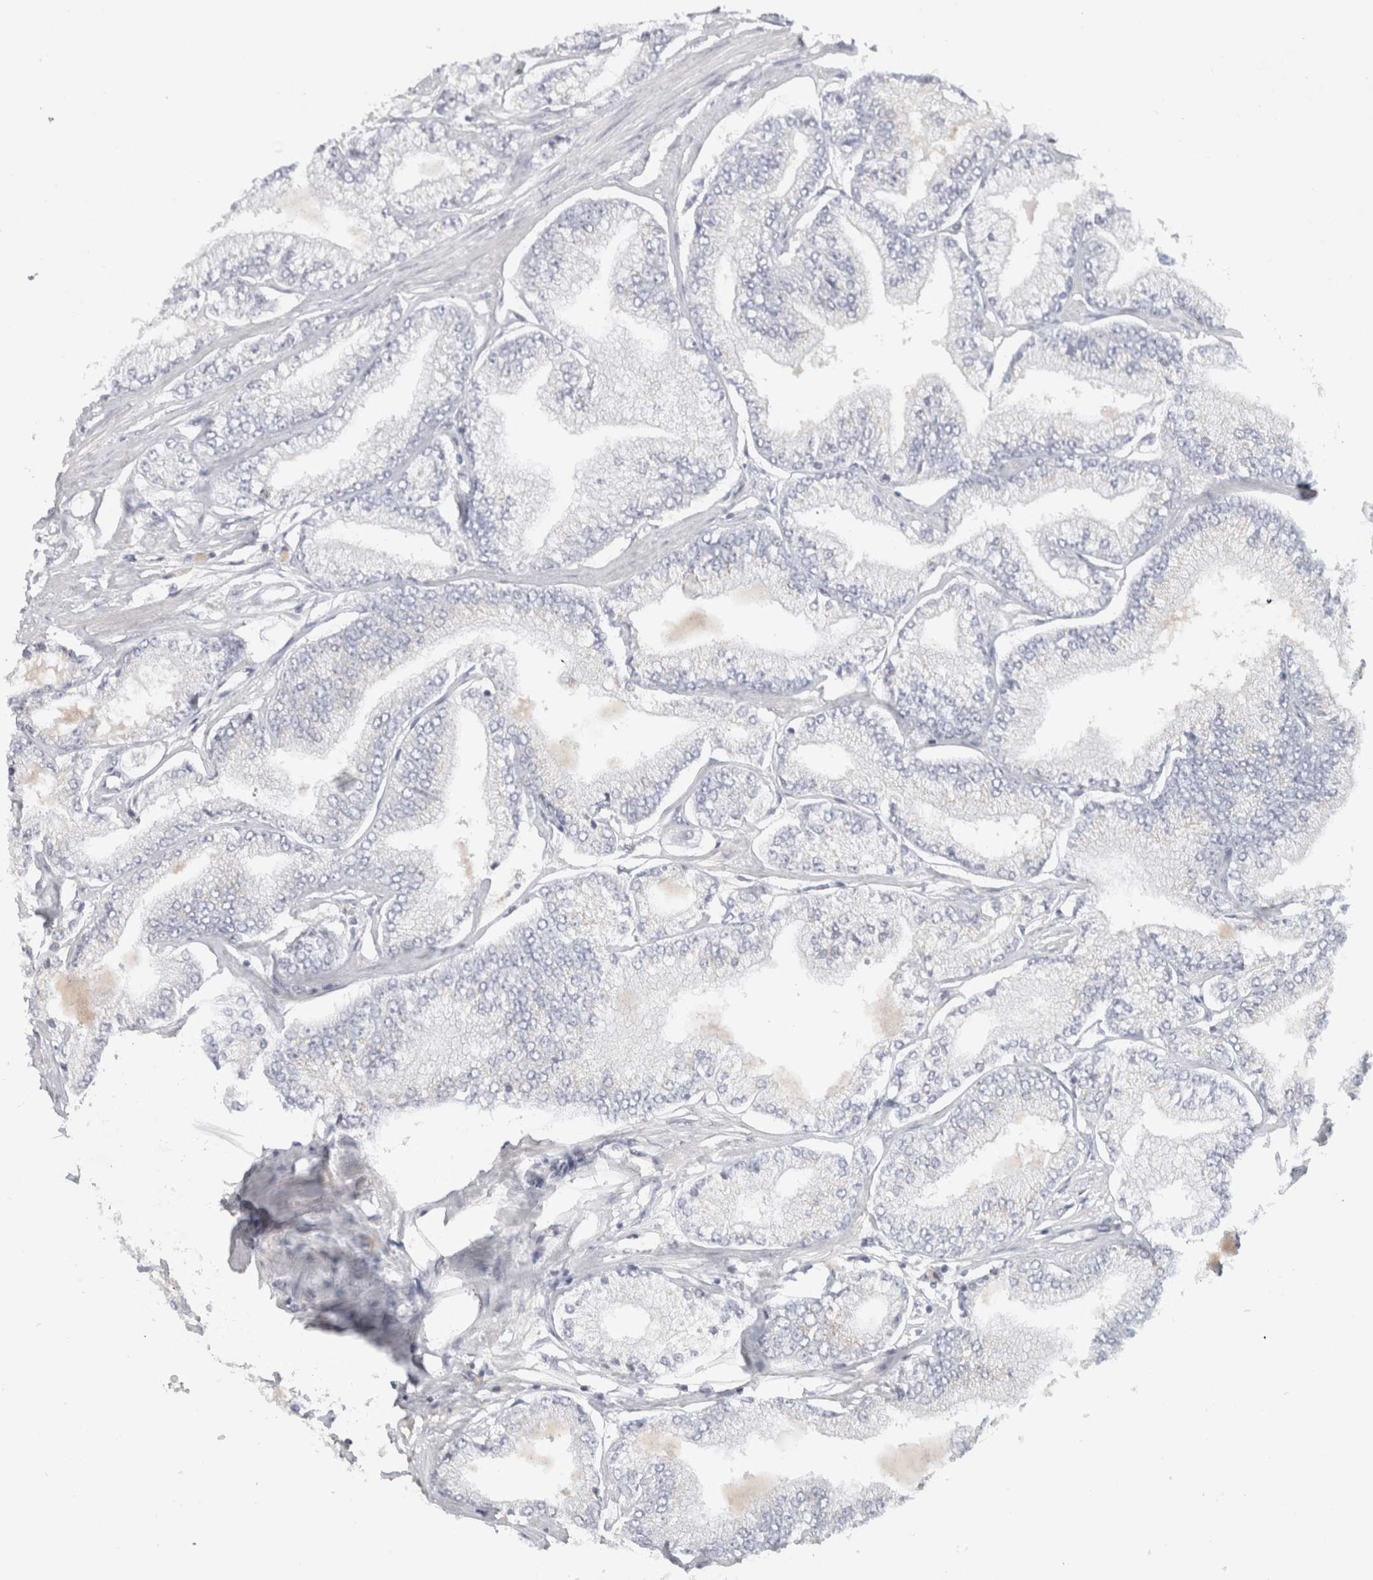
{"staining": {"intensity": "negative", "quantity": "none", "location": "none"}, "tissue": "prostate cancer", "cell_type": "Tumor cells", "image_type": "cancer", "snomed": [{"axis": "morphology", "description": "Adenocarcinoma, Low grade"}, {"axis": "topography", "description": "Prostate"}], "caption": "There is no significant positivity in tumor cells of prostate cancer.", "gene": "STK31", "patient": {"sex": "male", "age": 52}}